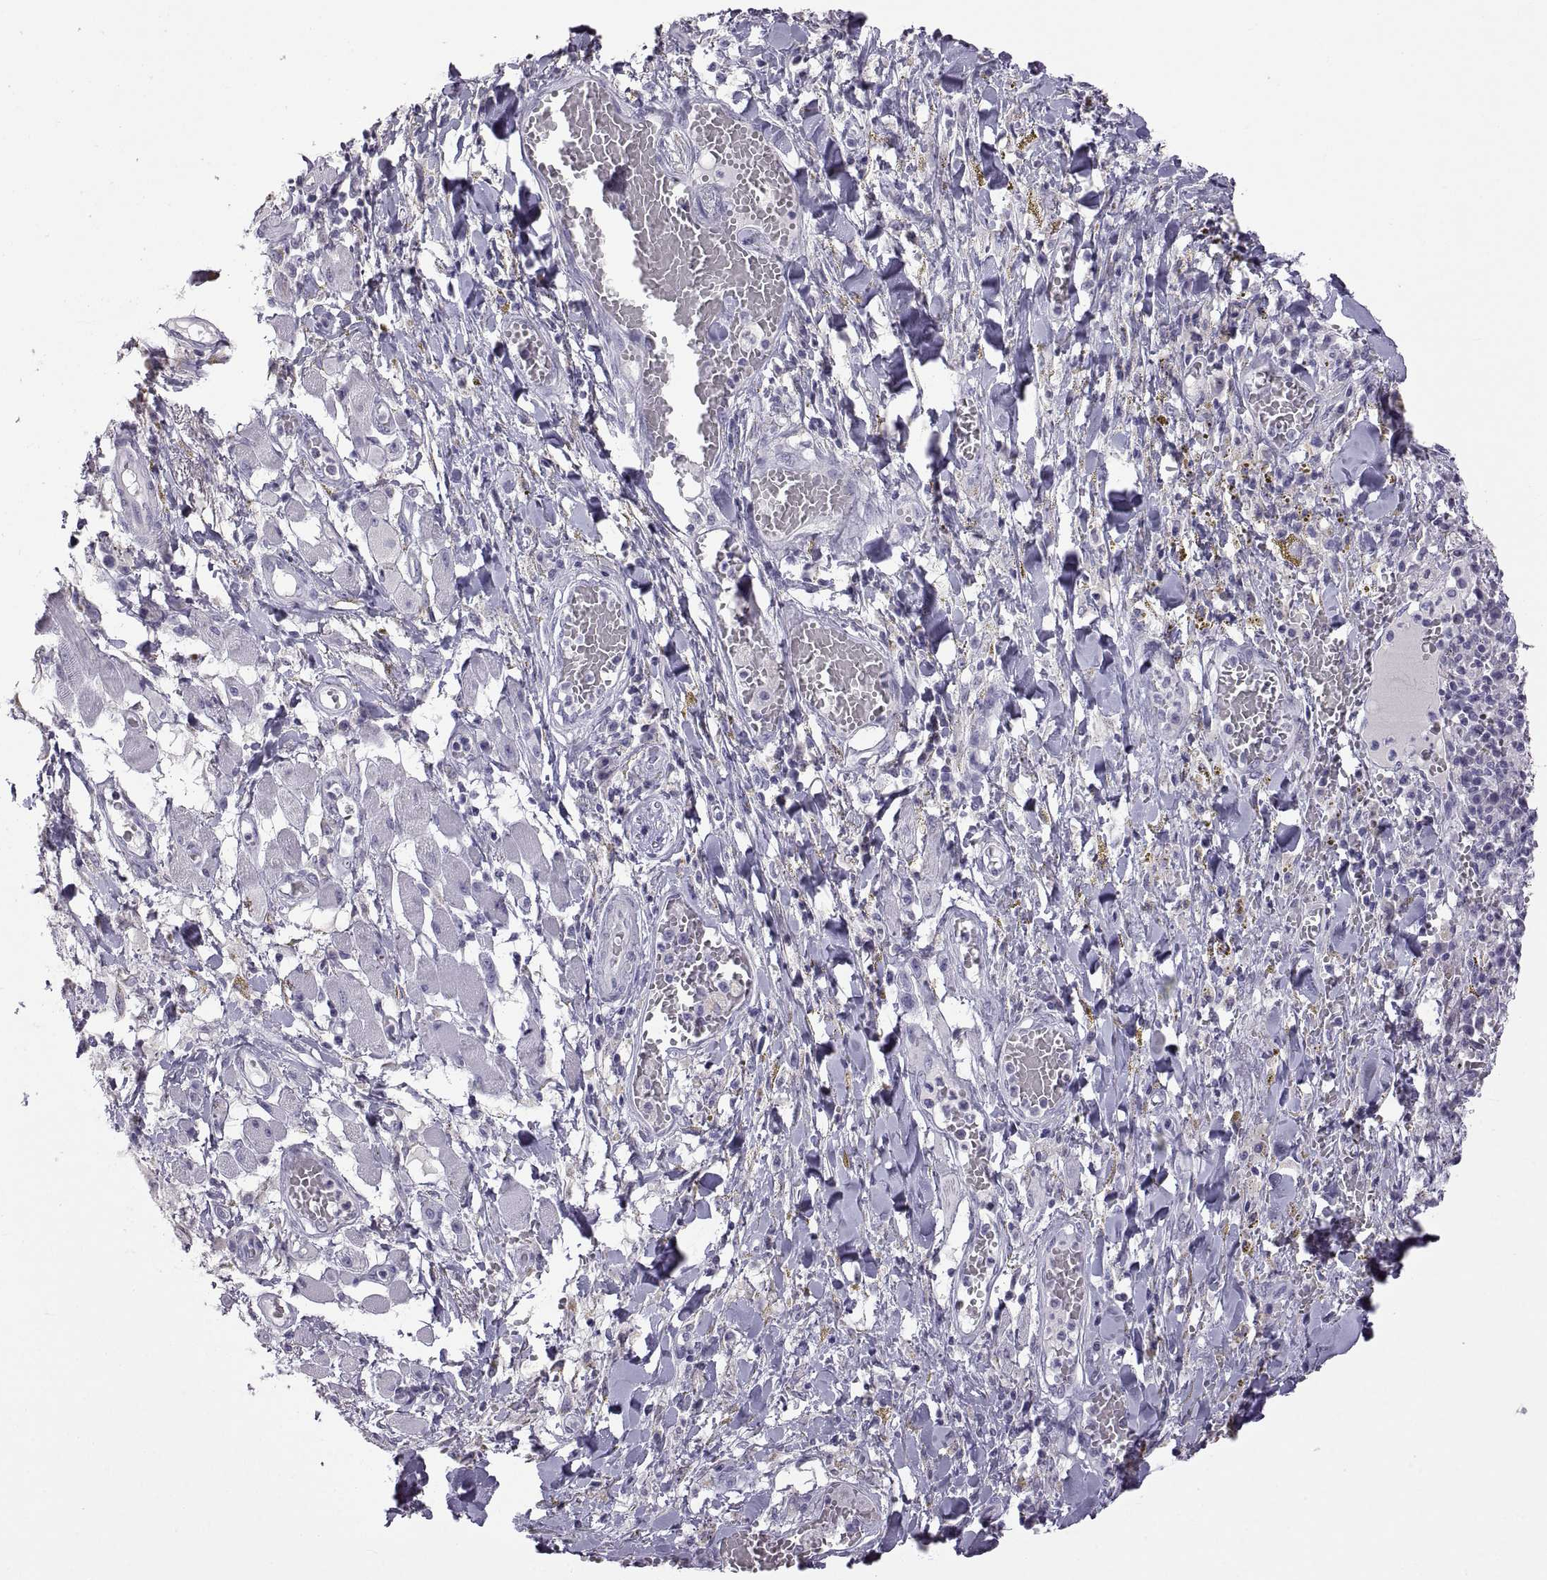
{"staining": {"intensity": "negative", "quantity": "none", "location": "none"}, "tissue": "melanoma", "cell_type": "Tumor cells", "image_type": "cancer", "snomed": [{"axis": "morphology", "description": "Malignant melanoma, NOS"}, {"axis": "topography", "description": "Skin"}], "caption": "Immunohistochemistry (IHC) of human malignant melanoma shows no expression in tumor cells.", "gene": "RDM1", "patient": {"sex": "female", "age": 91}}